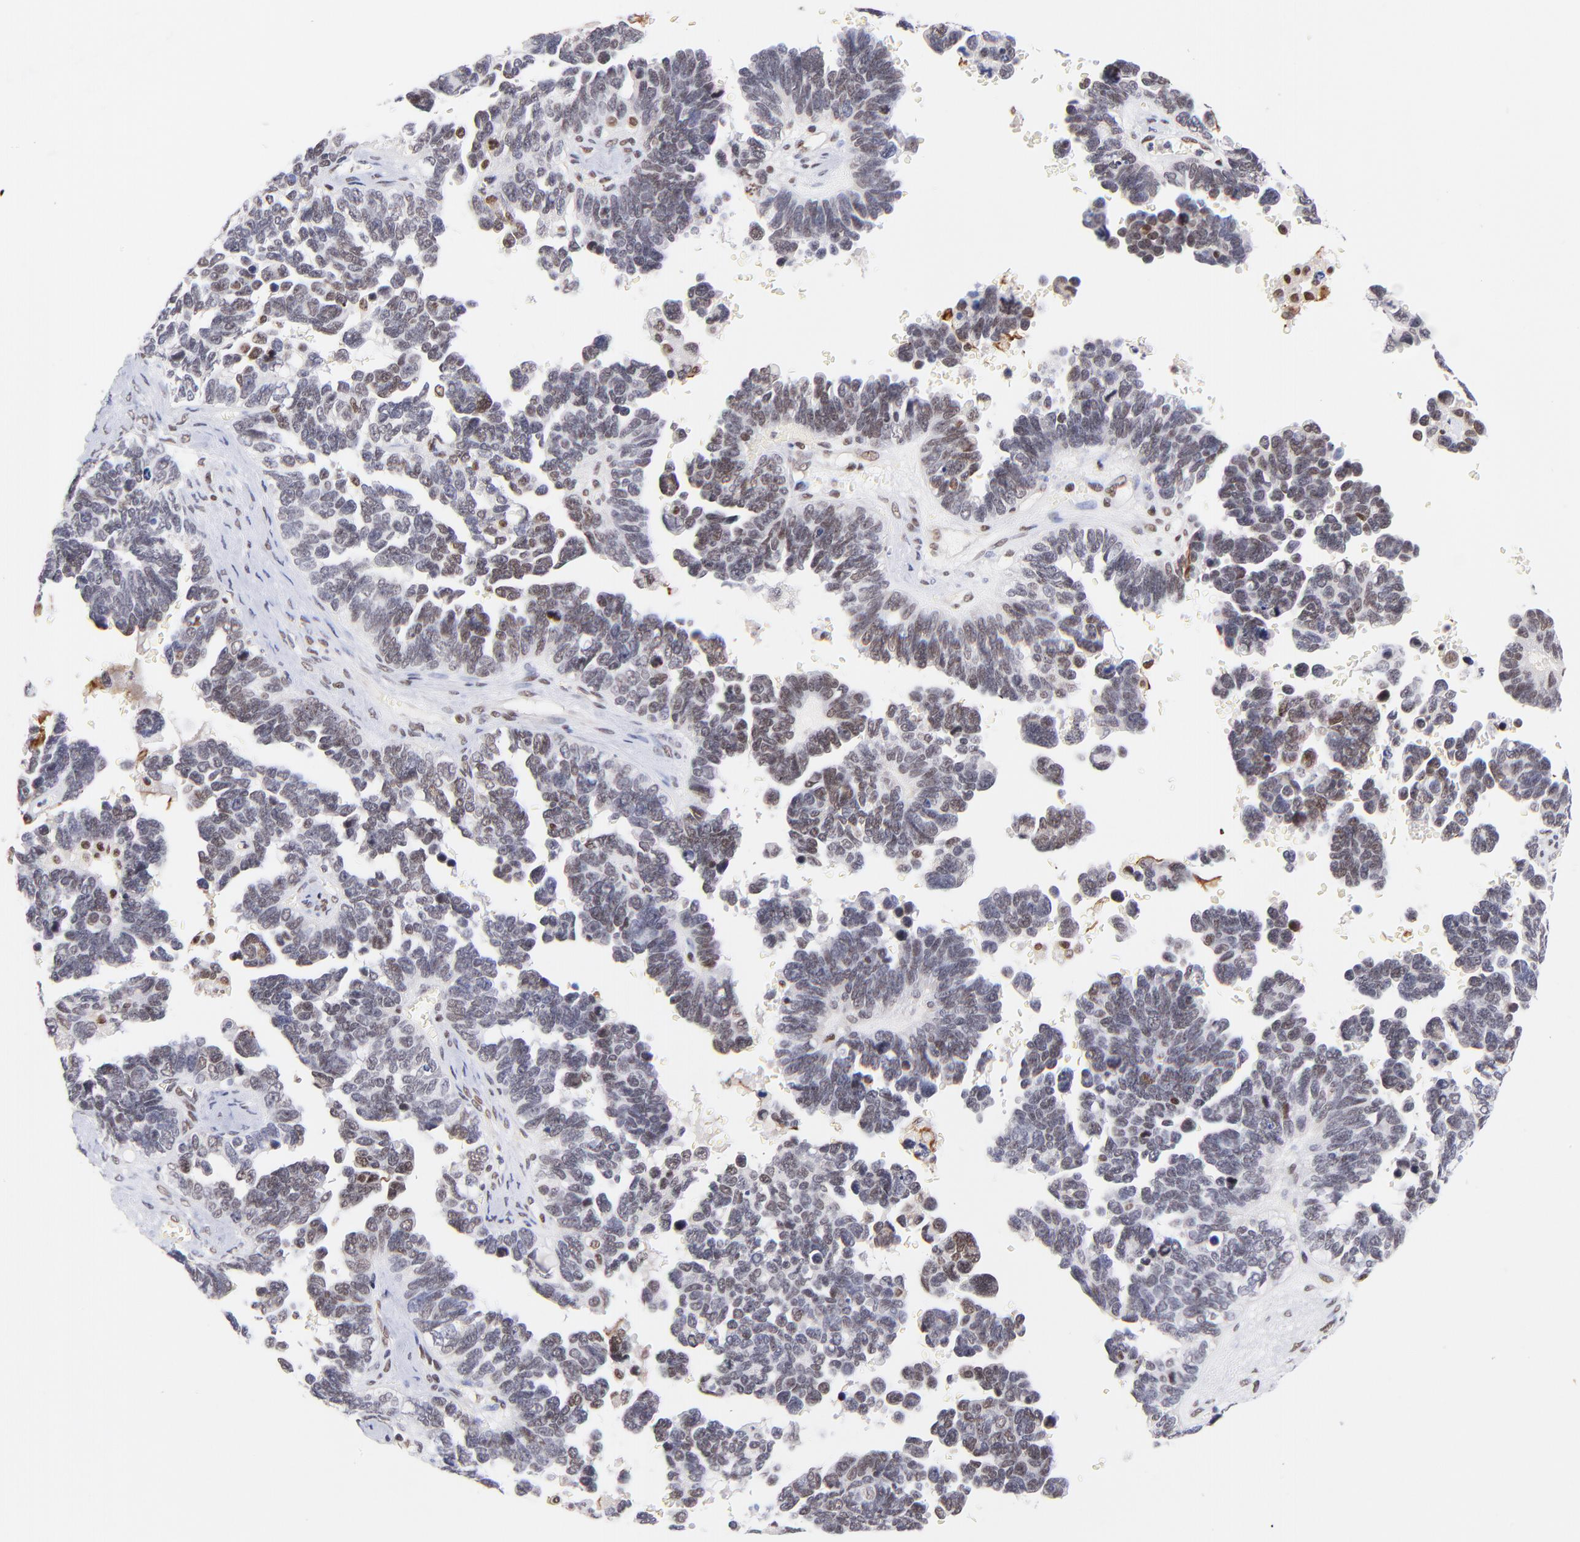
{"staining": {"intensity": "moderate", "quantity": ">75%", "location": "nuclear"}, "tissue": "ovarian cancer", "cell_type": "Tumor cells", "image_type": "cancer", "snomed": [{"axis": "morphology", "description": "Cystadenocarcinoma, serous, NOS"}, {"axis": "topography", "description": "Ovary"}], "caption": "A histopathology image of human ovarian cancer (serous cystadenocarcinoma) stained for a protein shows moderate nuclear brown staining in tumor cells.", "gene": "MIDEAS", "patient": {"sex": "female", "age": 69}}